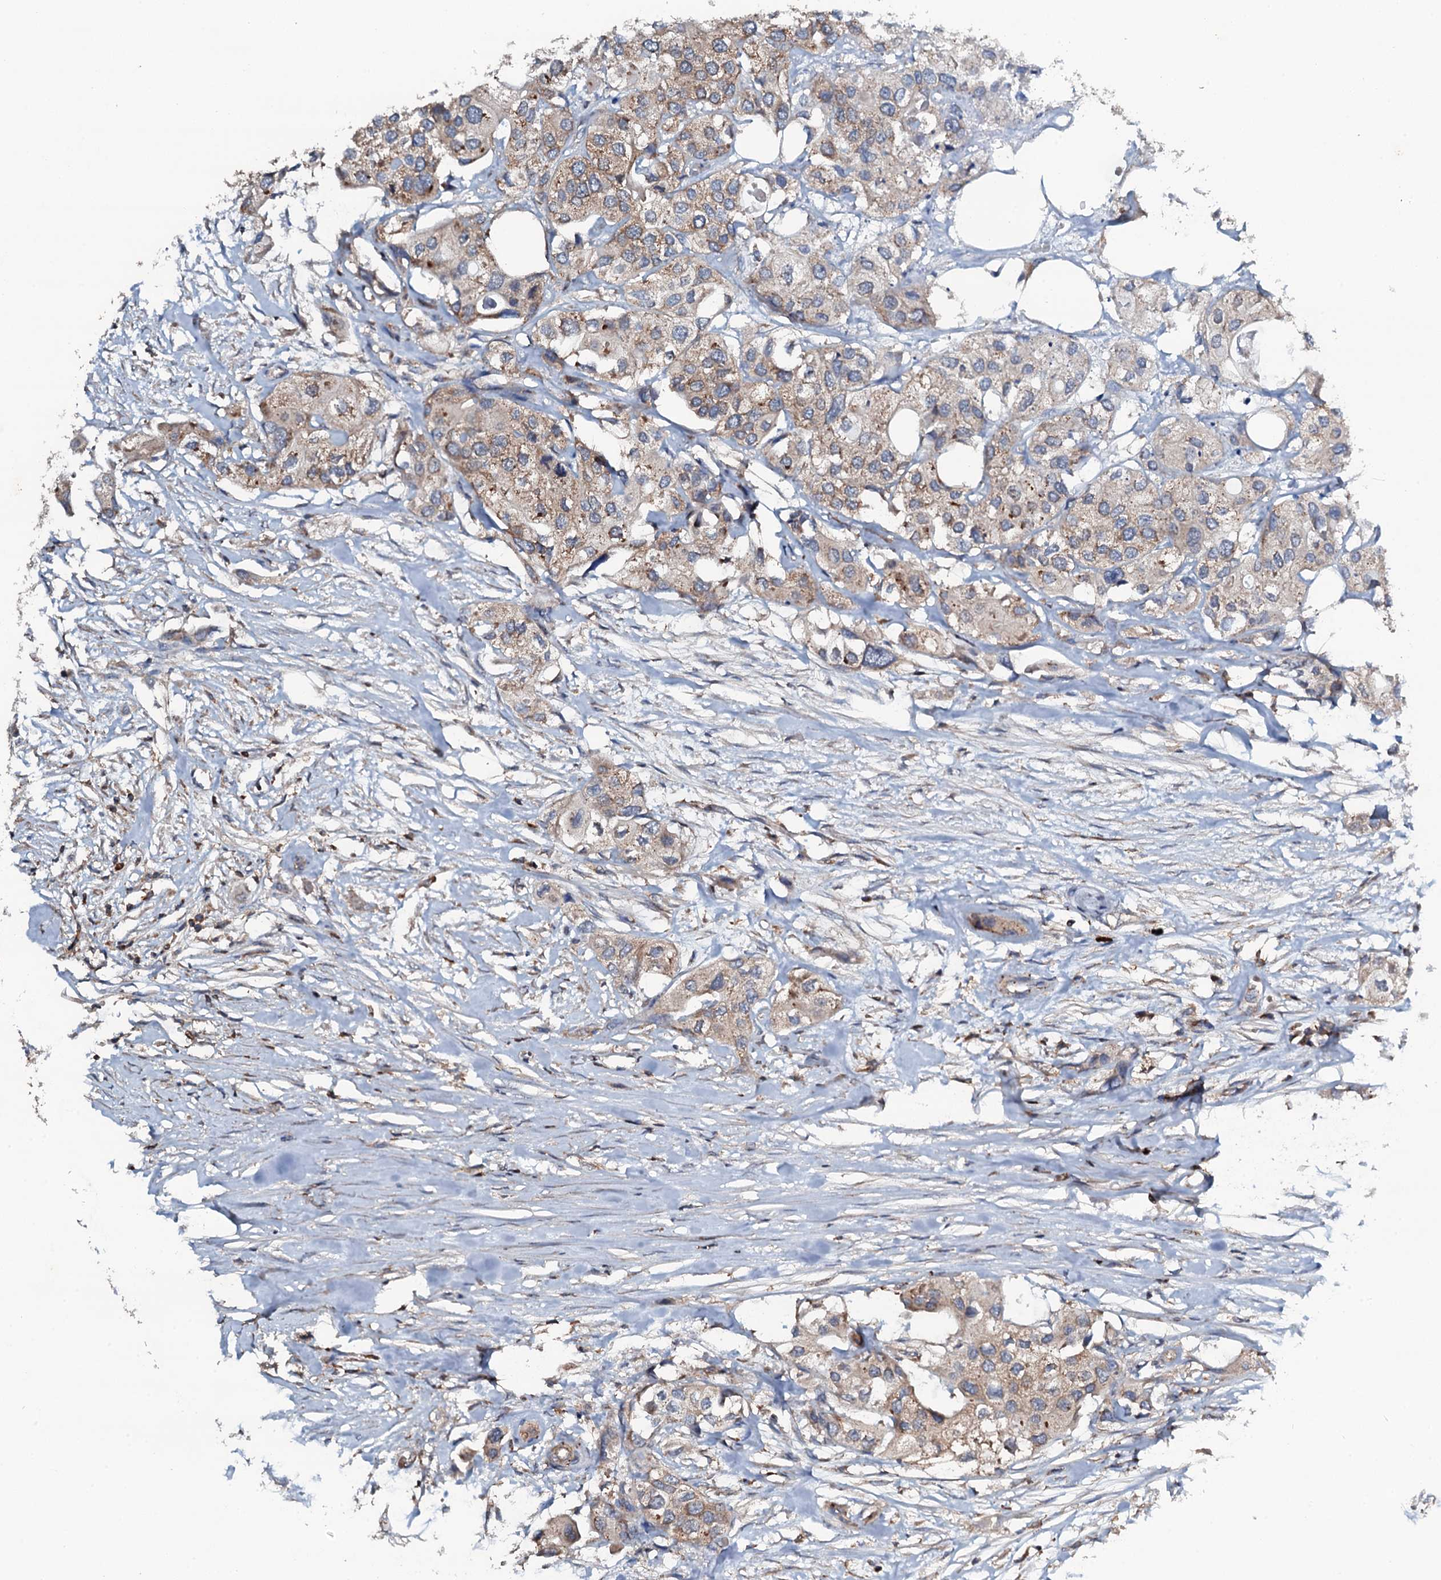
{"staining": {"intensity": "moderate", "quantity": "25%-75%", "location": "cytoplasmic/membranous"}, "tissue": "urothelial cancer", "cell_type": "Tumor cells", "image_type": "cancer", "snomed": [{"axis": "morphology", "description": "Urothelial carcinoma, High grade"}, {"axis": "topography", "description": "Urinary bladder"}], "caption": "Protein analysis of high-grade urothelial carcinoma tissue displays moderate cytoplasmic/membranous staining in approximately 25%-75% of tumor cells. (Brightfield microscopy of DAB IHC at high magnification).", "gene": "GRK2", "patient": {"sex": "male", "age": 64}}